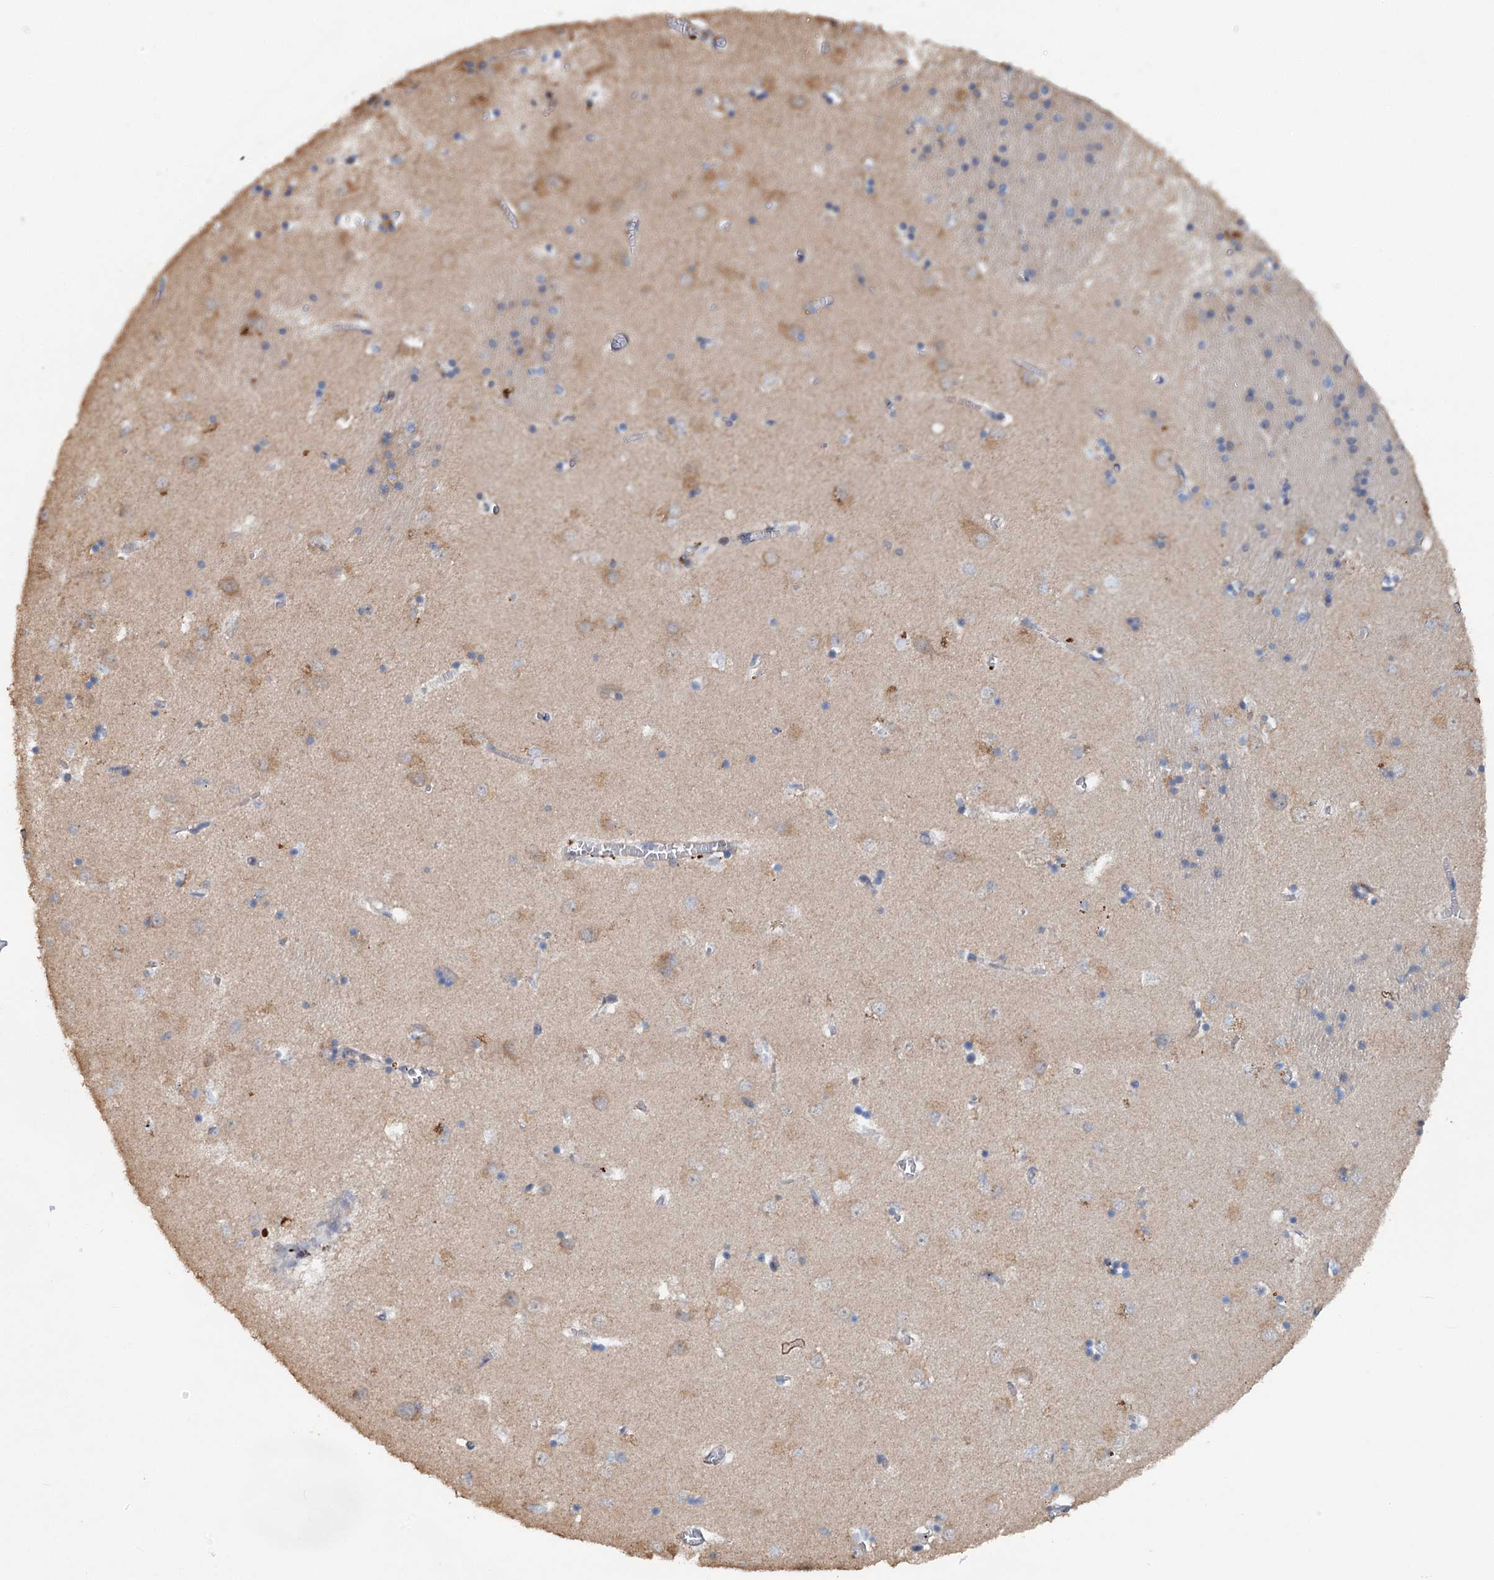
{"staining": {"intensity": "moderate", "quantity": "<25%", "location": "cytoplasmic/membranous"}, "tissue": "caudate", "cell_type": "Glial cells", "image_type": "normal", "snomed": [{"axis": "morphology", "description": "Normal tissue, NOS"}, {"axis": "topography", "description": "Lateral ventricle wall"}], "caption": "This micrograph exhibits immunohistochemistry staining of unremarkable caudate, with low moderate cytoplasmic/membranous staining in about <25% of glial cells.", "gene": "TEDC1", "patient": {"sex": "male", "age": 37}}